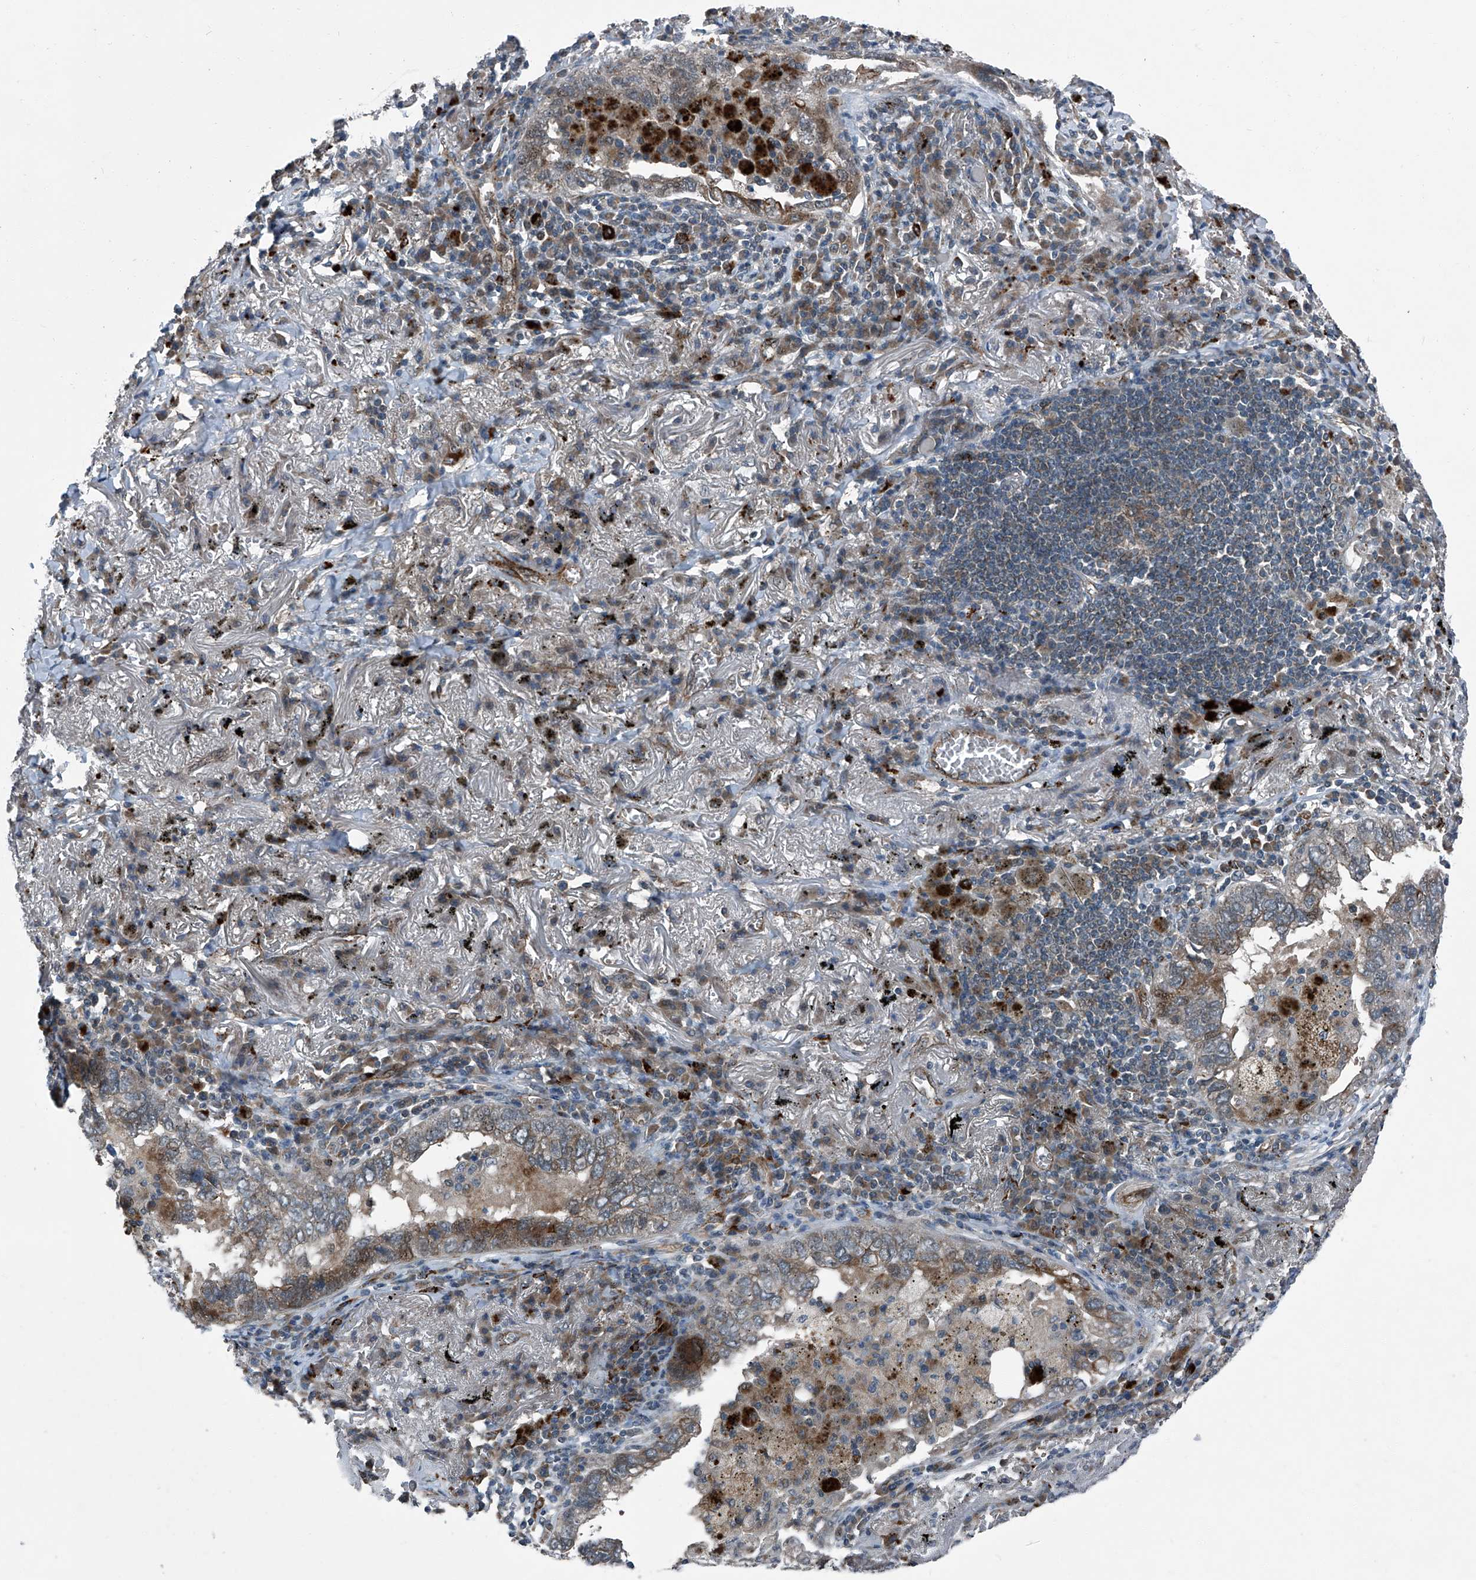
{"staining": {"intensity": "weak", "quantity": "25%-75%", "location": "cytoplasmic/membranous"}, "tissue": "lung cancer", "cell_type": "Tumor cells", "image_type": "cancer", "snomed": [{"axis": "morphology", "description": "Adenocarcinoma, NOS"}, {"axis": "topography", "description": "Lung"}], "caption": "This is a micrograph of IHC staining of lung adenocarcinoma, which shows weak staining in the cytoplasmic/membranous of tumor cells.", "gene": "SENP2", "patient": {"sex": "male", "age": 65}}